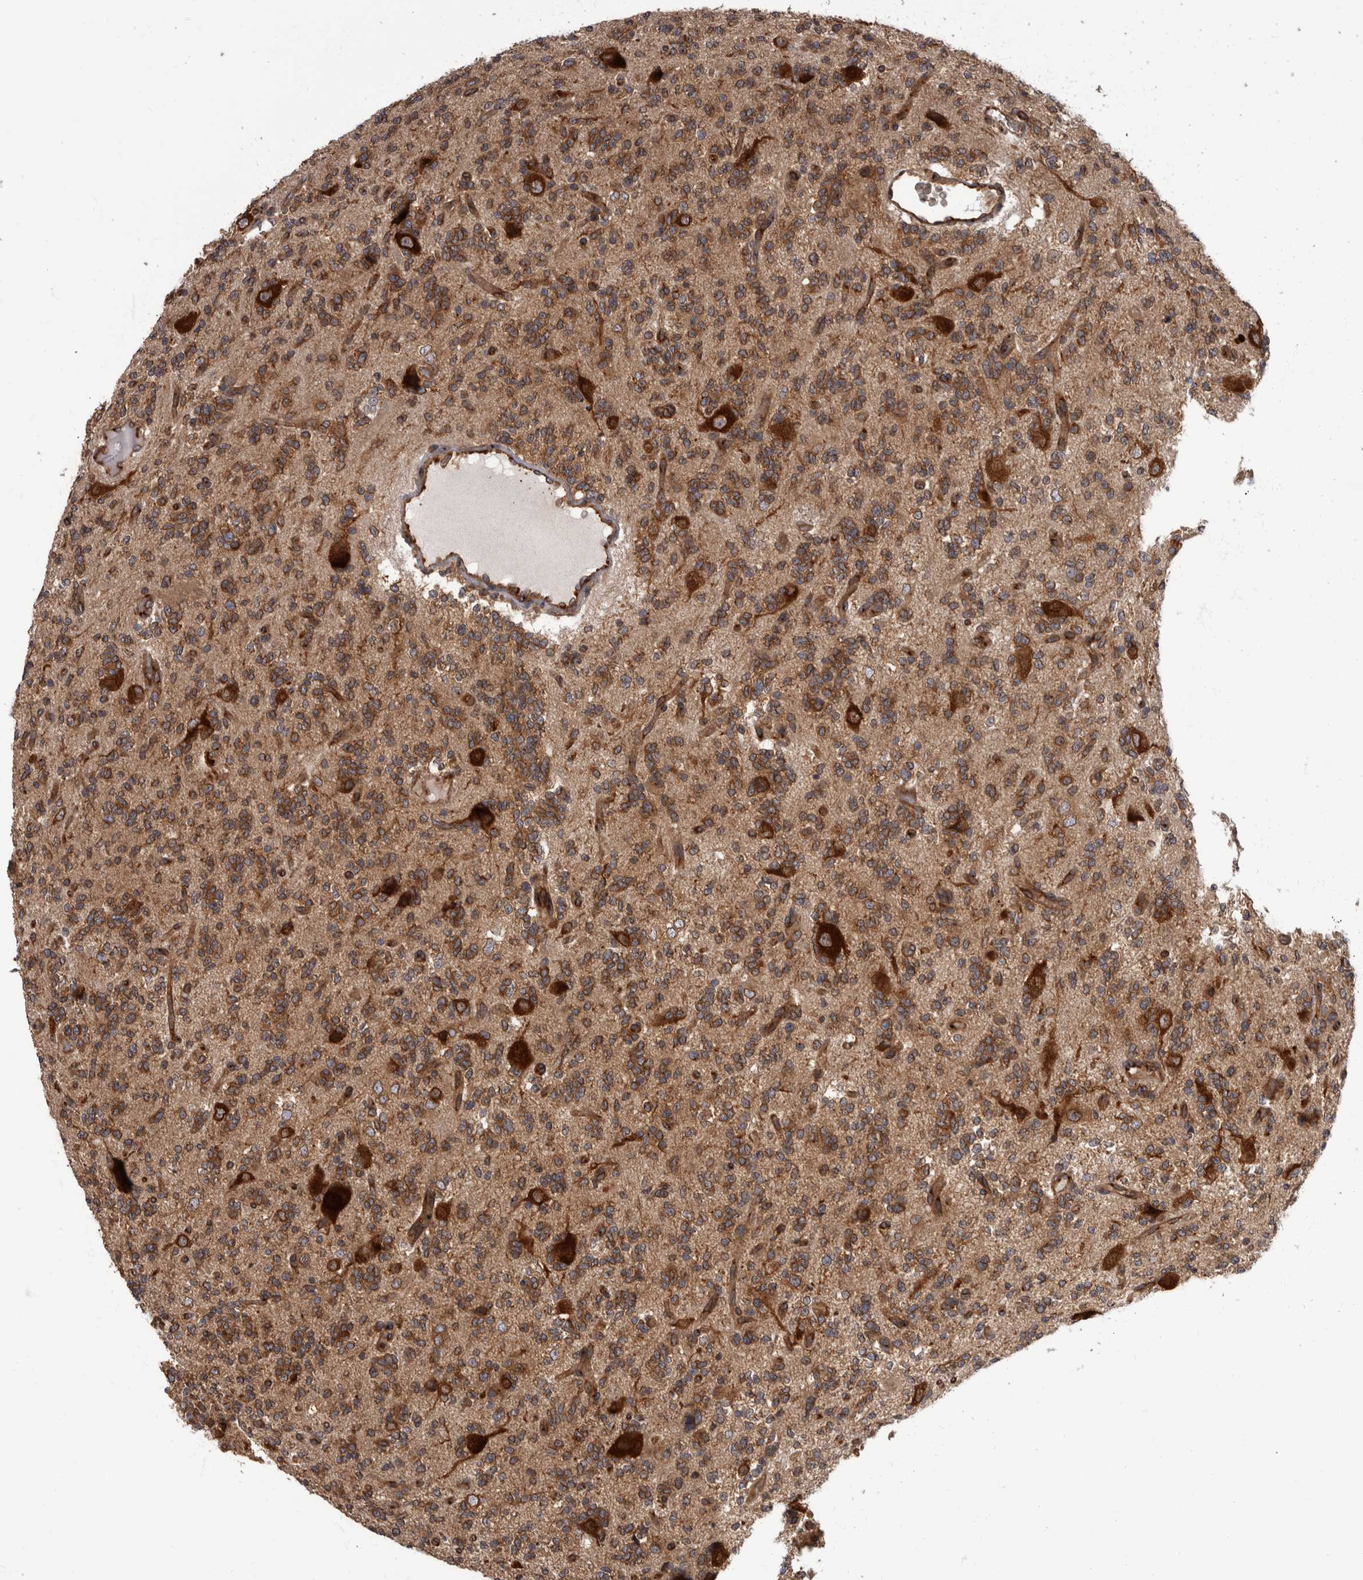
{"staining": {"intensity": "strong", "quantity": ">75%", "location": "cytoplasmic/membranous"}, "tissue": "glioma", "cell_type": "Tumor cells", "image_type": "cancer", "snomed": [{"axis": "morphology", "description": "Glioma, malignant, High grade"}, {"axis": "topography", "description": "Brain"}], "caption": "Brown immunohistochemical staining in glioma shows strong cytoplasmic/membranous positivity in approximately >75% of tumor cells. Immunohistochemistry stains the protein in brown and the nuclei are stained blue.", "gene": "HOOK3", "patient": {"sex": "female", "age": 62}}